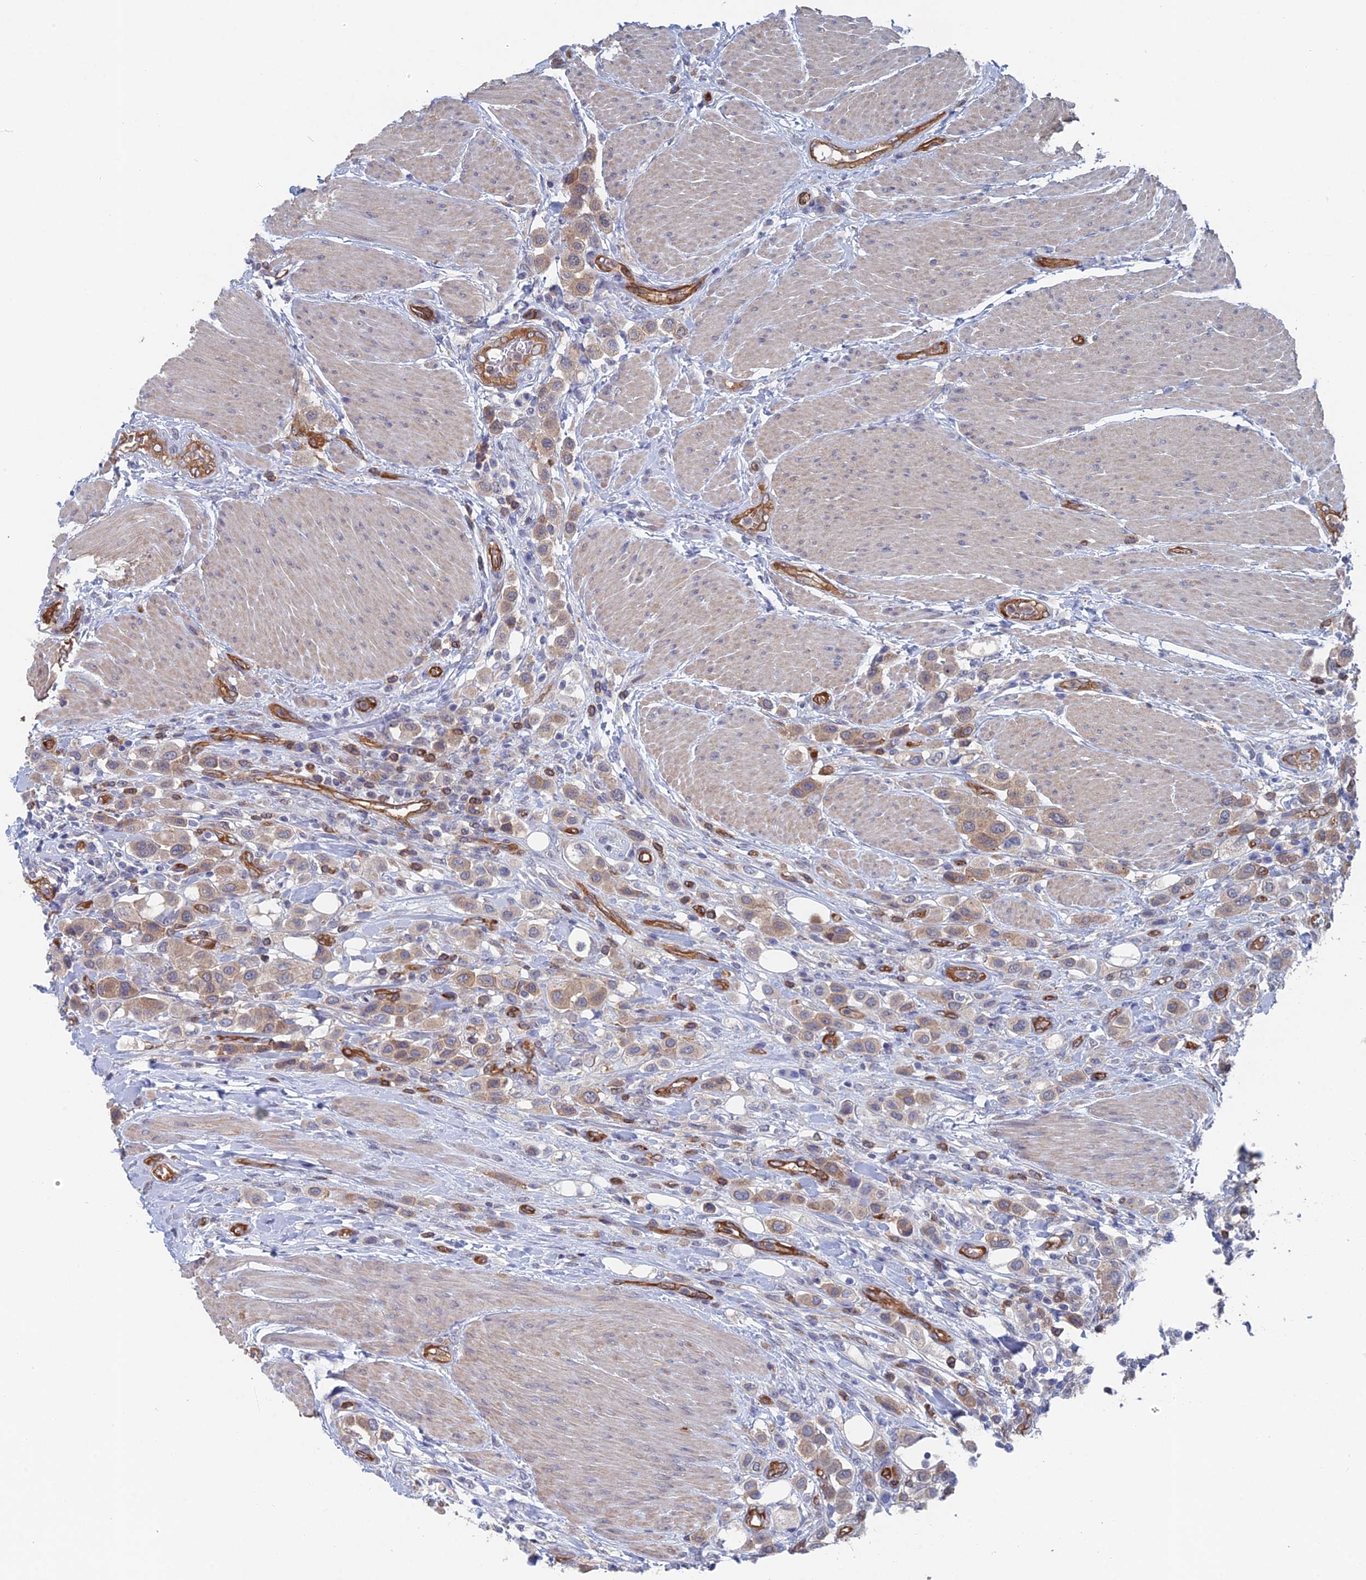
{"staining": {"intensity": "weak", "quantity": ">75%", "location": "cytoplasmic/membranous"}, "tissue": "urothelial cancer", "cell_type": "Tumor cells", "image_type": "cancer", "snomed": [{"axis": "morphology", "description": "Urothelial carcinoma, High grade"}, {"axis": "topography", "description": "Urinary bladder"}], "caption": "Immunohistochemical staining of human high-grade urothelial carcinoma shows weak cytoplasmic/membranous protein staining in approximately >75% of tumor cells.", "gene": "ARAP3", "patient": {"sex": "male", "age": 50}}